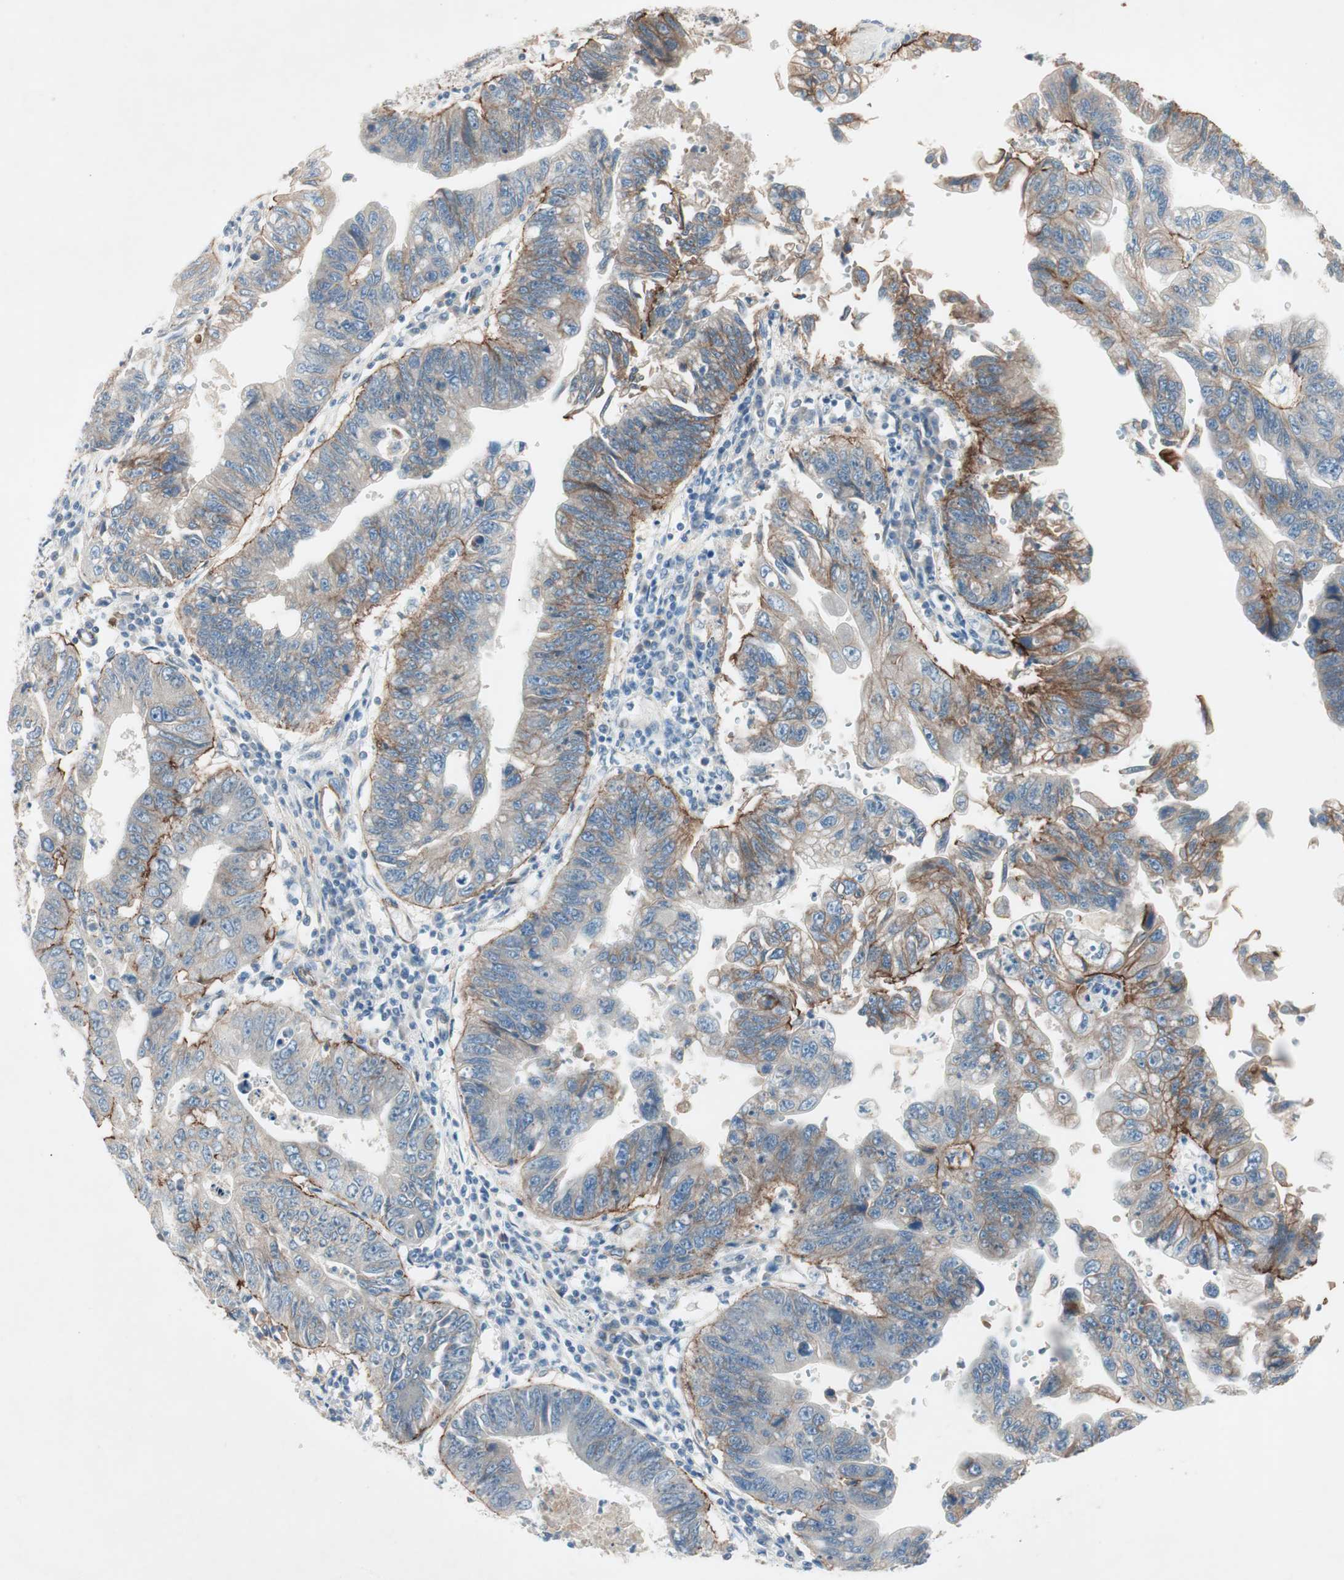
{"staining": {"intensity": "strong", "quantity": "<25%", "location": "cytoplasmic/membranous"}, "tissue": "stomach cancer", "cell_type": "Tumor cells", "image_type": "cancer", "snomed": [{"axis": "morphology", "description": "Adenocarcinoma, NOS"}, {"axis": "topography", "description": "Stomach"}], "caption": "Immunohistochemical staining of stomach adenocarcinoma shows strong cytoplasmic/membranous protein expression in about <25% of tumor cells.", "gene": "ITGB4", "patient": {"sex": "male", "age": 59}}